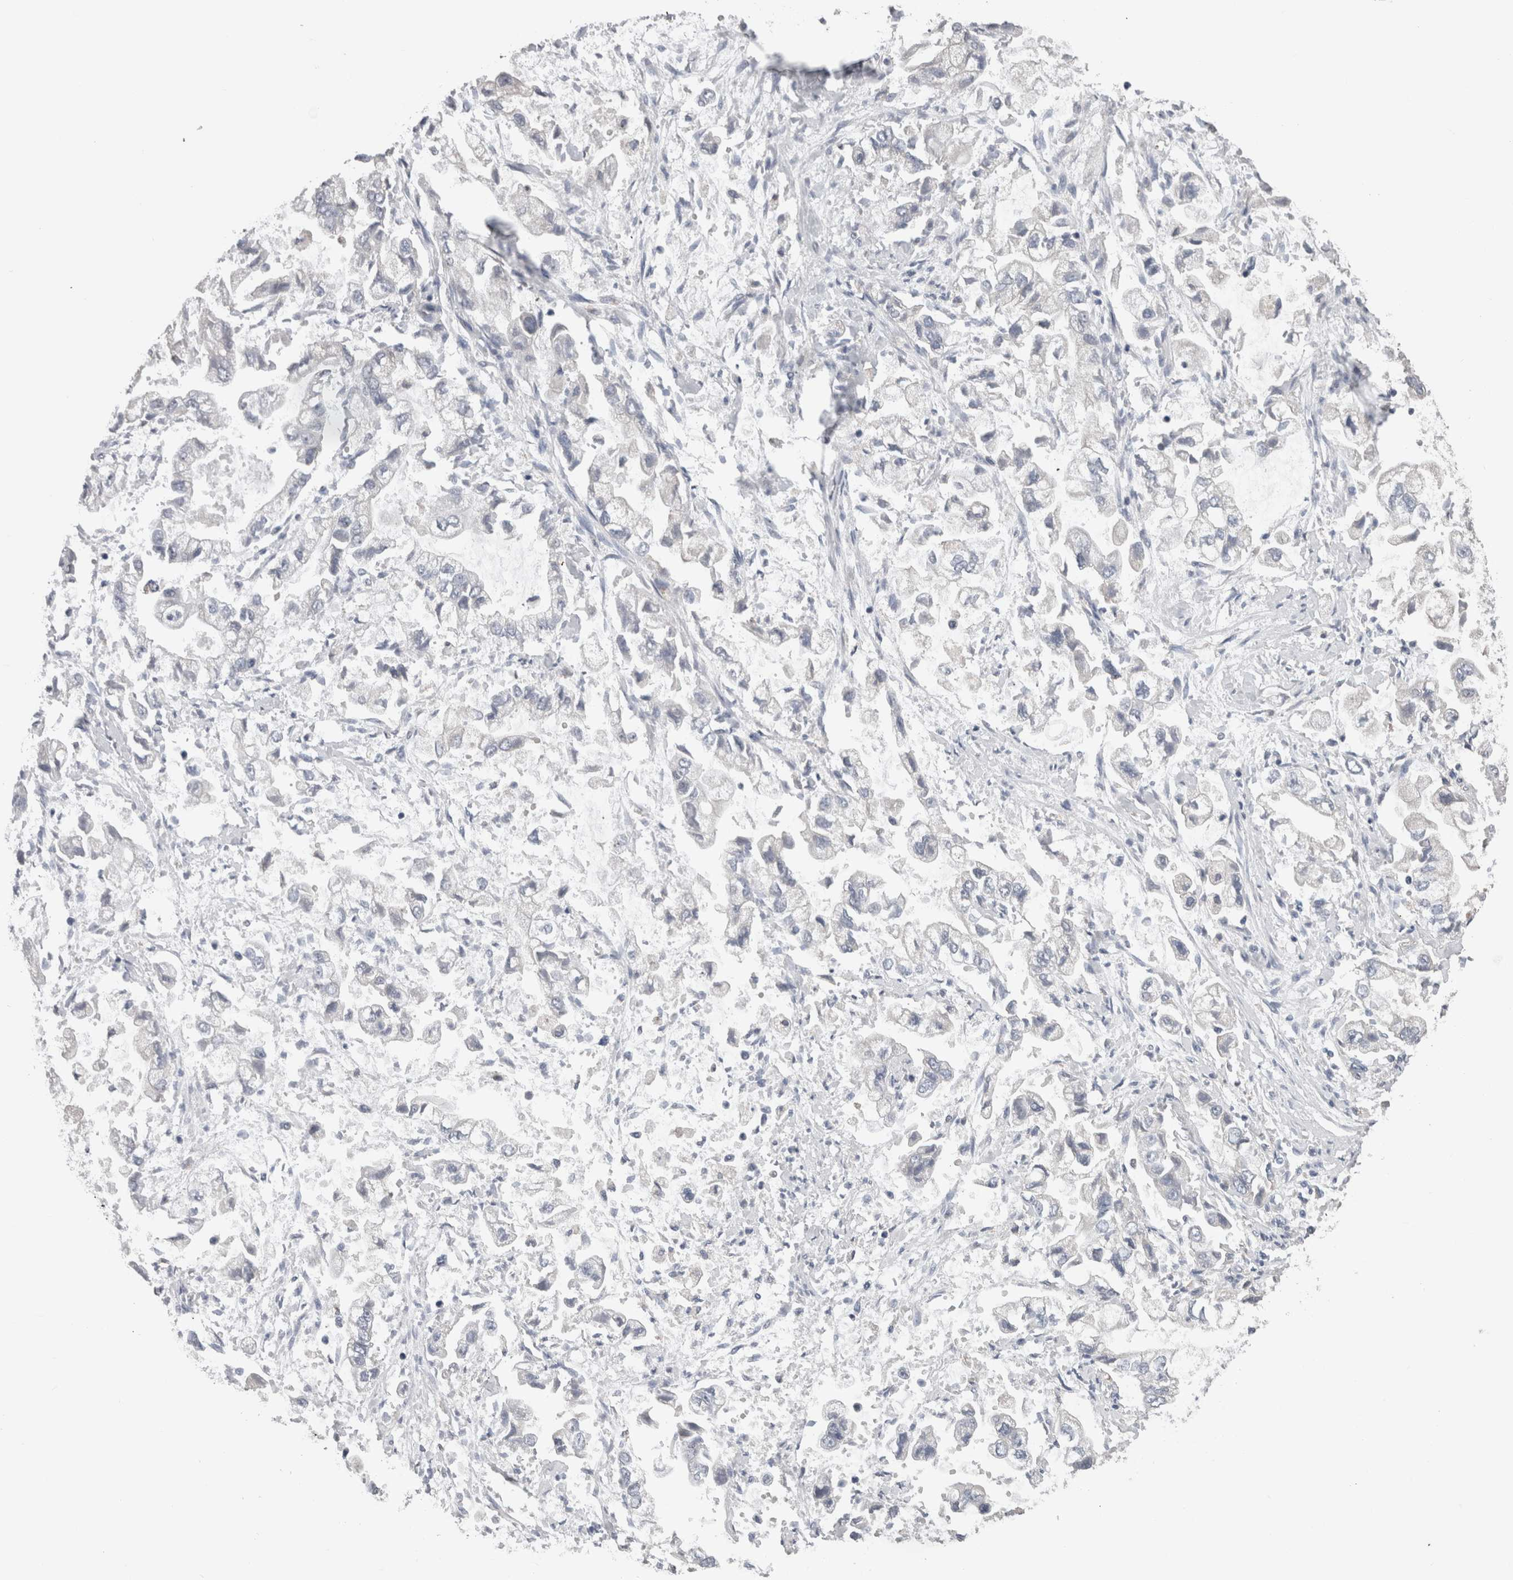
{"staining": {"intensity": "negative", "quantity": "none", "location": "none"}, "tissue": "stomach cancer", "cell_type": "Tumor cells", "image_type": "cancer", "snomed": [{"axis": "morphology", "description": "Normal tissue, NOS"}, {"axis": "morphology", "description": "Adenocarcinoma, NOS"}, {"axis": "topography", "description": "Stomach"}], "caption": "Human adenocarcinoma (stomach) stained for a protein using immunohistochemistry exhibits no expression in tumor cells.", "gene": "GDAP1", "patient": {"sex": "male", "age": 62}}